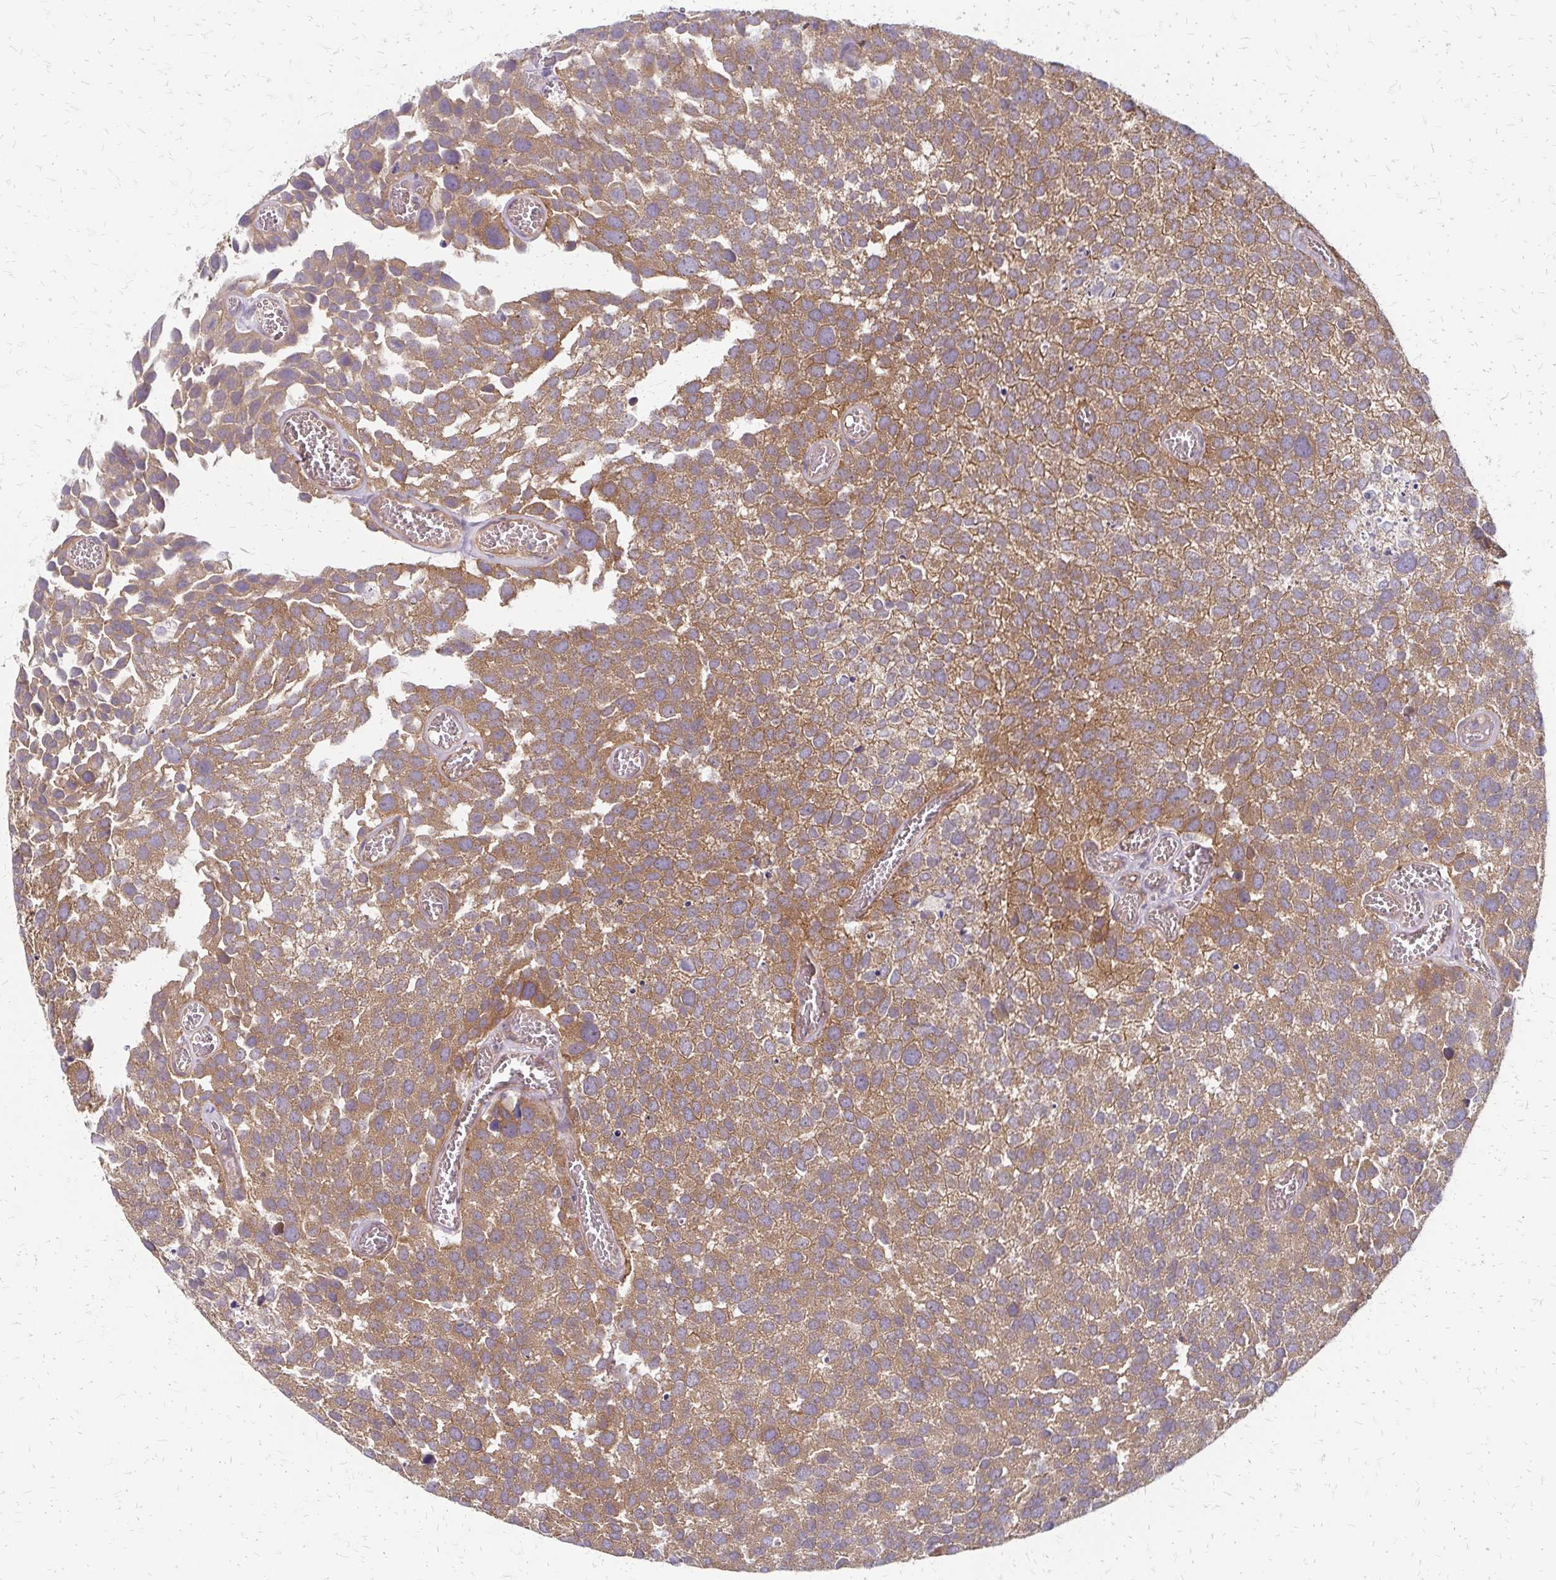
{"staining": {"intensity": "moderate", "quantity": ">75%", "location": "cytoplasmic/membranous"}, "tissue": "urothelial cancer", "cell_type": "Tumor cells", "image_type": "cancer", "snomed": [{"axis": "morphology", "description": "Urothelial carcinoma, Low grade"}, {"axis": "topography", "description": "Urinary bladder"}], "caption": "Protein analysis of urothelial cancer tissue displays moderate cytoplasmic/membranous positivity in about >75% of tumor cells.", "gene": "ZNF383", "patient": {"sex": "female", "age": 69}}